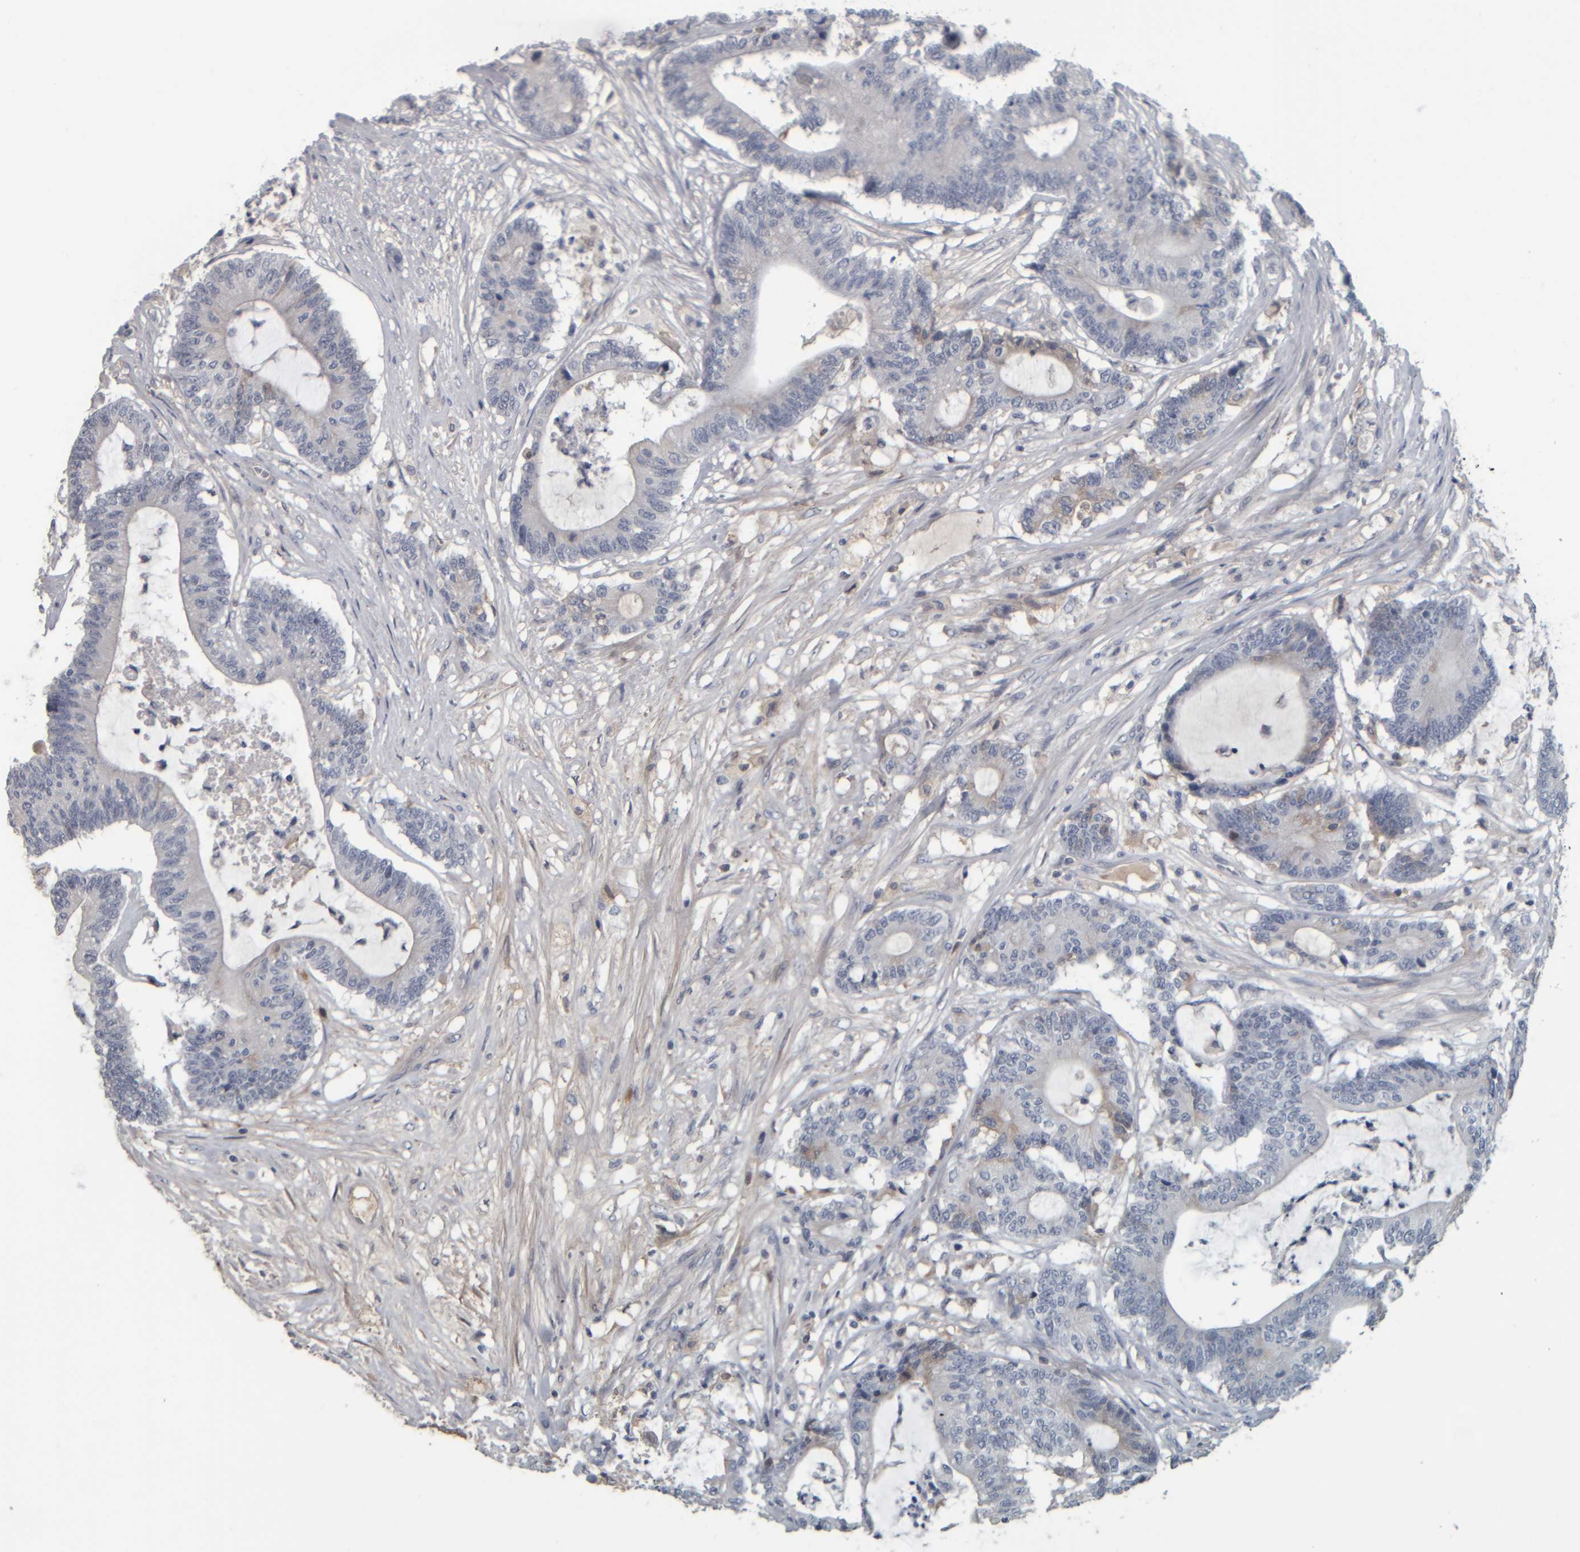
{"staining": {"intensity": "negative", "quantity": "none", "location": "none"}, "tissue": "colorectal cancer", "cell_type": "Tumor cells", "image_type": "cancer", "snomed": [{"axis": "morphology", "description": "Adenocarcinoma, NOS"}, {"axis": "topography", "description": "Colon"}], "caption": "A high-resolution micrograph shows IHC staining of colorectal cancer (adenocarcinoma), which reveals no significant positivity in tumor cells. Nuclei are stained in blue.", "gene": "CAVIN4", "patient": {"sex": "female", "age": 84}}